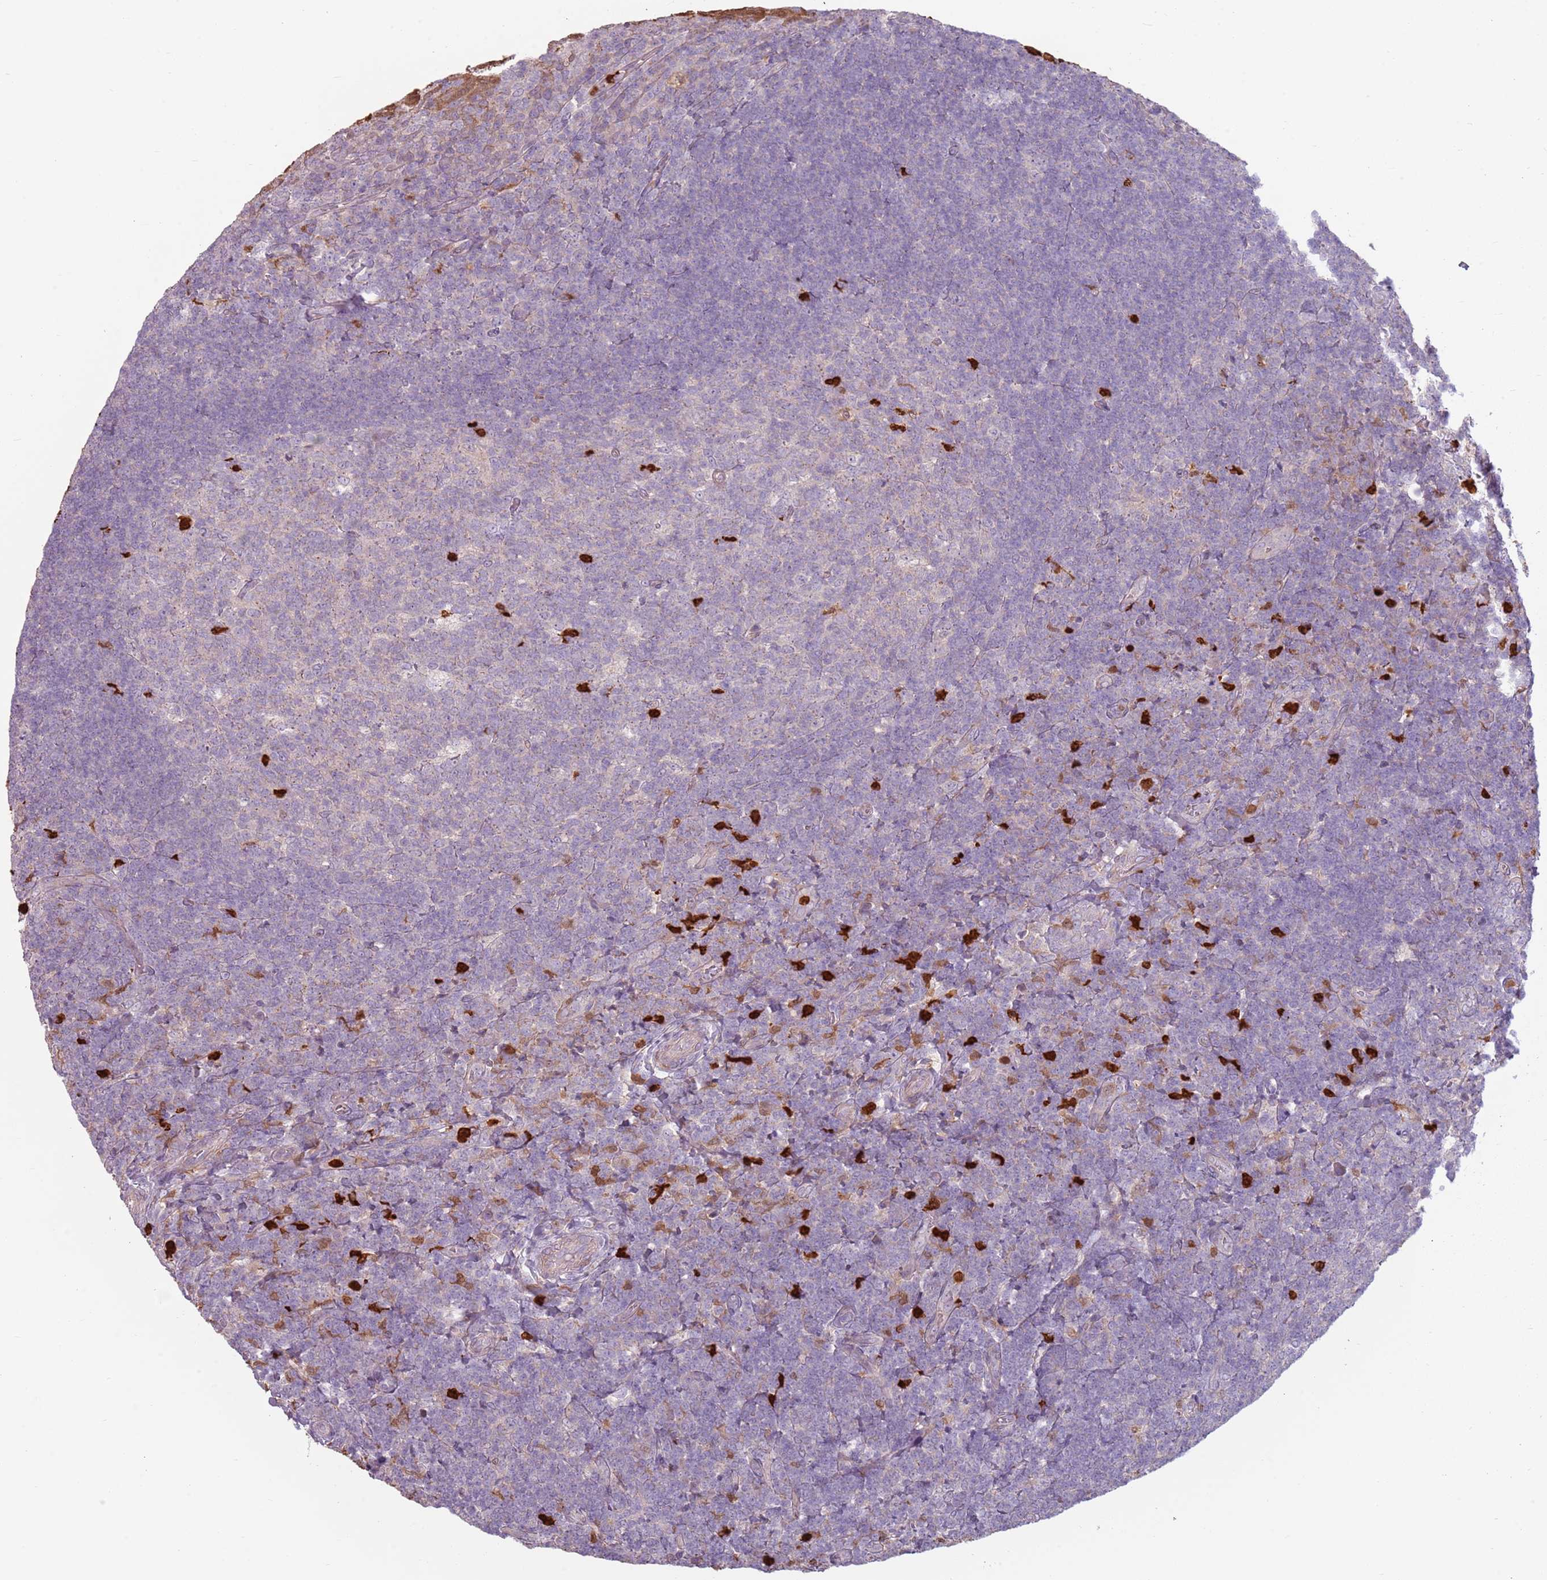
{"staining": {"intensity": "negative", "quantity": "none", "location": "none"}, "tissue": "tonsil", "cell_type": "Germinal center cells", "image_type": "normal", "snomed": [{"axis": "morphology", "description": "Normal tissue, NOS"}, {"axis": "topography", "description": "Tonsil"}], "caption": "Human tonsil stained for a protein using immunohistochemistry (IHC) demonstrates no expression in germinal center cells.", "gene": "SPAG4", "patient": {"sex": "female", "age": 10}}